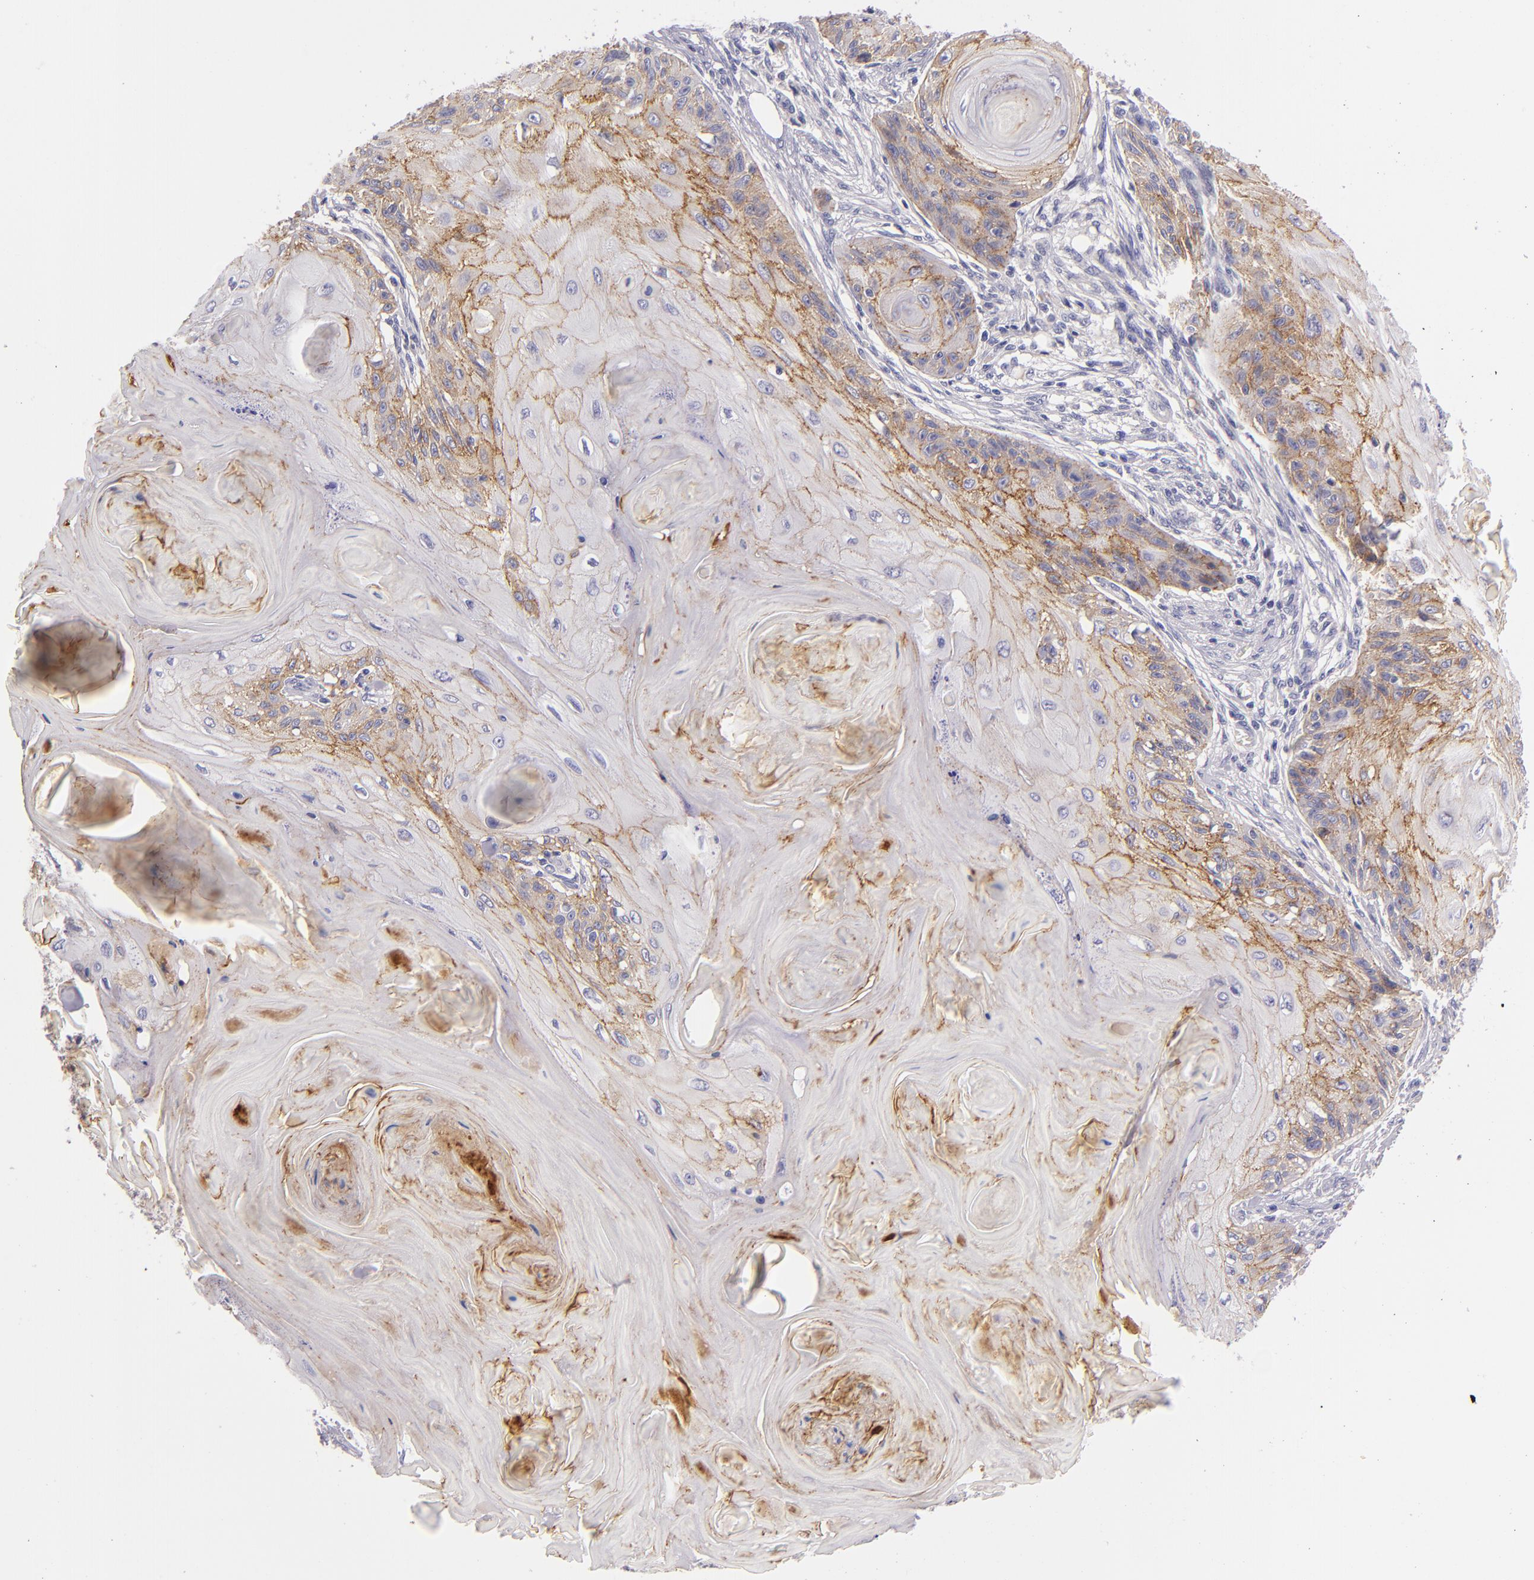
{"staining": {"intensity": "moderate", "quantity": "25%-75%", "location": "cytoplasmic/membranous"}, "tissue": "skin cancer", "cell_type": "Tumor cells", "image_type": "cancer", "snomed": [{"axis": "morphology", "description": "Squamous cell carcinoma, NOS"}, {"axis": "topography", "description": "Skin"}], "caption": "Skin cancer stained with a protein marker reveals moderate staining in tumor cells.", "gene": "CDH3", "patient": {"sex": "female", "age": 88}}